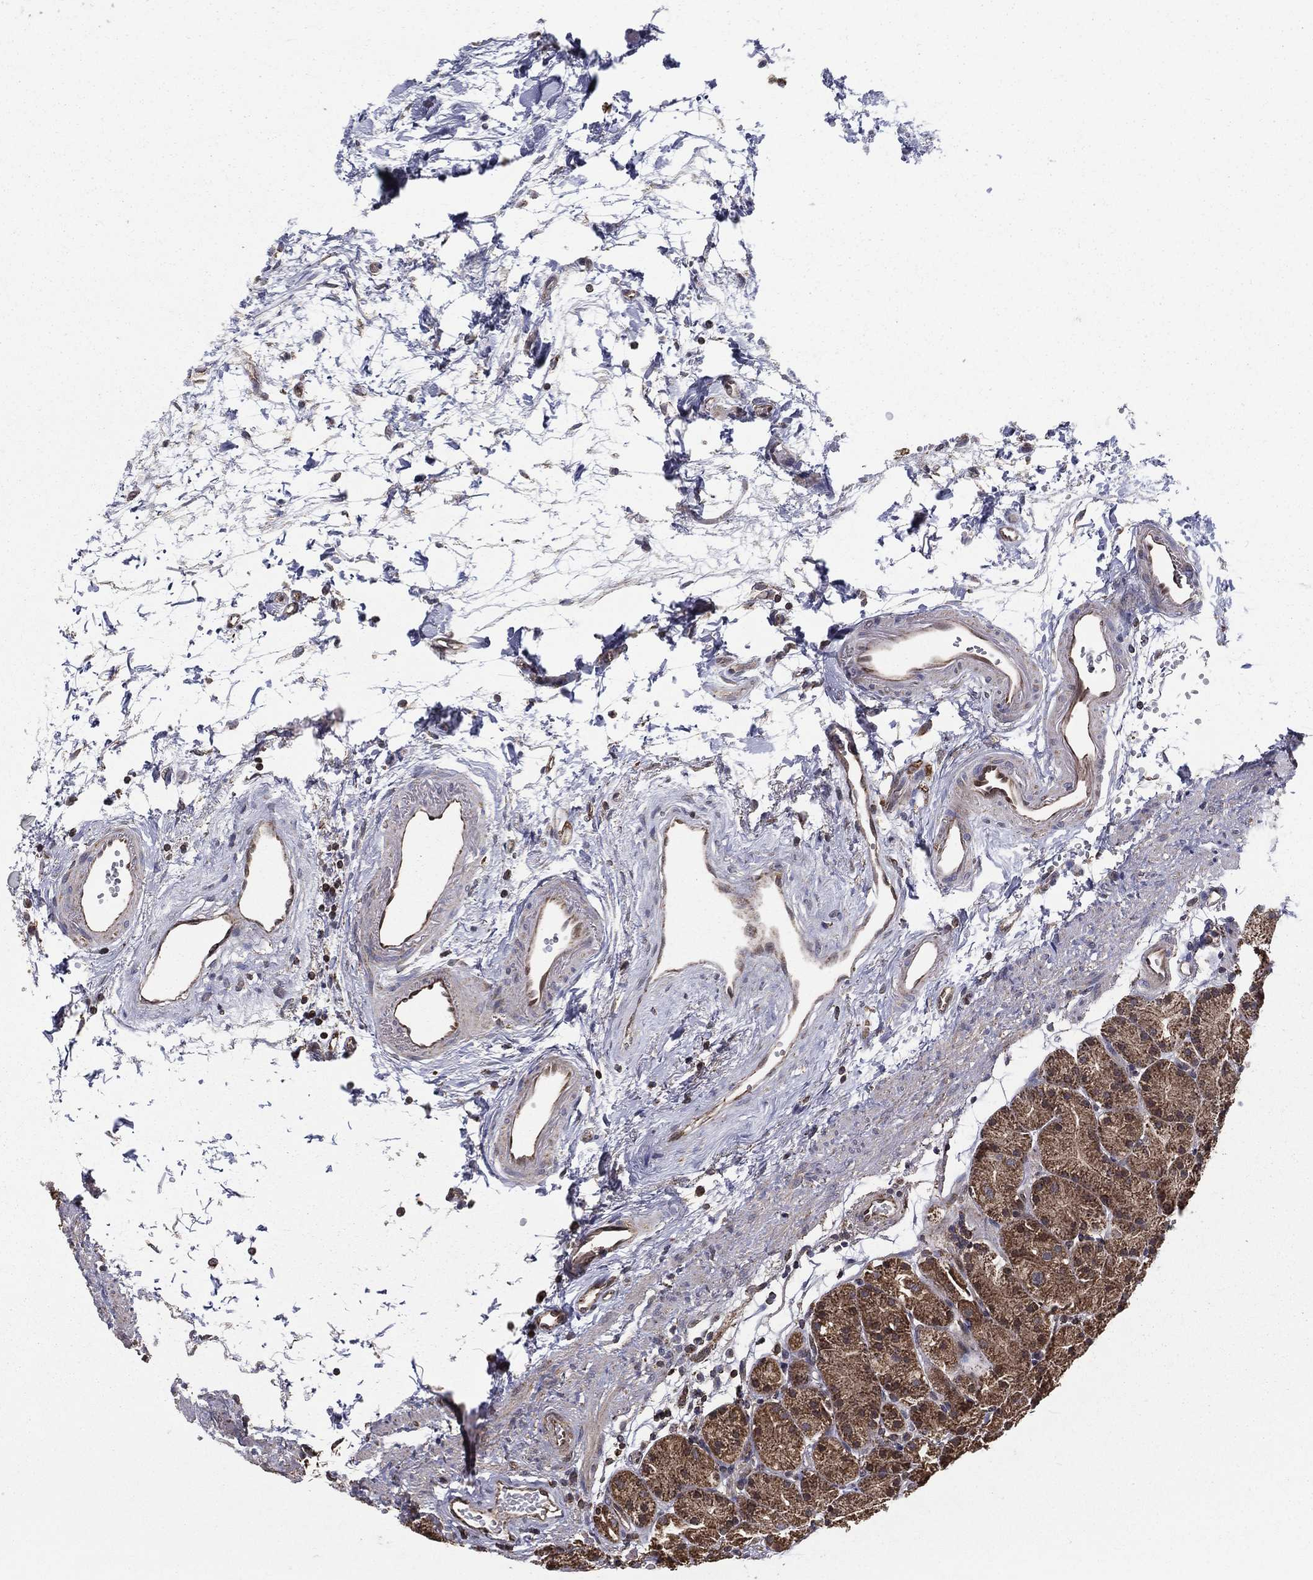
{"staining": {"intensity": "moderate", "quantity": ">75%", "location": "cytoplasmic/membranous"}, "tissue": "stomach", "cell_type": "Glandular cells", "image_type": "normal", "snomed": [{"axis": "morphology", "description": "Normal tissue, NOS"}, {"axis": "morphology", "description": "Adenocarcinoma, NOS"}, {"axis": "topography", "description": "Stomach"}], "caption": "Immunohistochemistry (IHC) staining of benign stomach, which displays medium levels of moderate cytoplasmic/membranous expression in approximately >75% of glandular cells indicating moderate cytoplasmic/membranous protein positivity. The staining was performed using DAB (3,3'-diaminobenzidine) (brown) for protein detection and nuclei were counterstained in hematoxylin (blue).", "gene": "ENSG00000288684", "patient": {"sex": "female", "age": 81}}